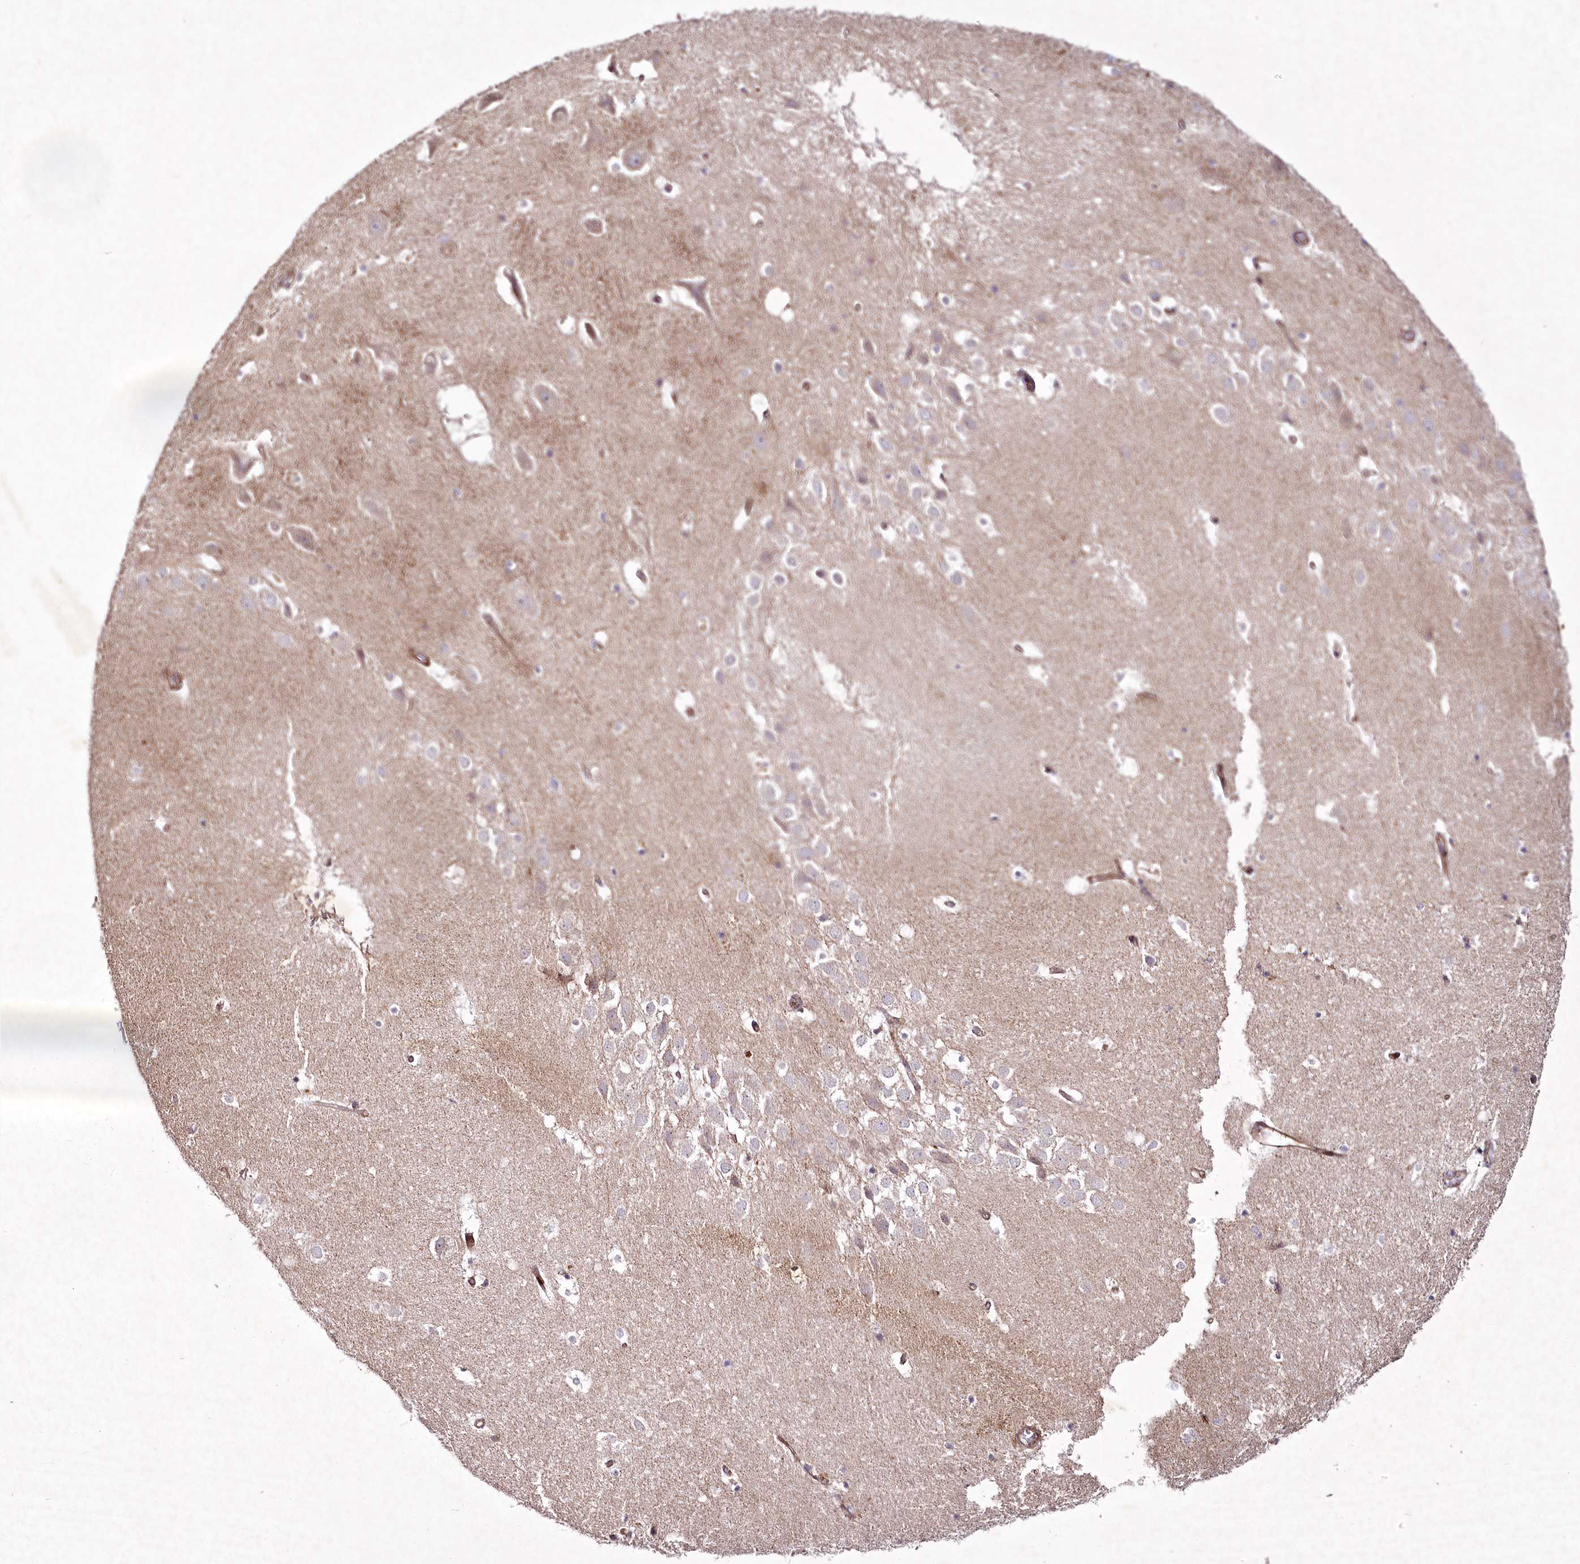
{"staining": {"intensity": "negative", "quantity": "none", "location": "none"}, "tissue": "hippocampus", "cell_type": "Glial cells", "image_type": "normal", "snomed": [{"axis": "morphology", "description": "Normal tissue, NOS"}, {"axis": "topography", "description": "Hippocampus"}], "caption": "Immunohistochemistry histopathology image of normal hippocampus: hippocampus stained with DAB (3,3'-diaminobenzidine) demonstrates no significant protein expression in glial cells. The staining was performed using DAB to visualize the protein expression in brown, while the nuclei were stained in blue with hematoxylin (Magnification: 20x).", "gene": "PSTK", "patient": {"sex": "female", "age": 52}}